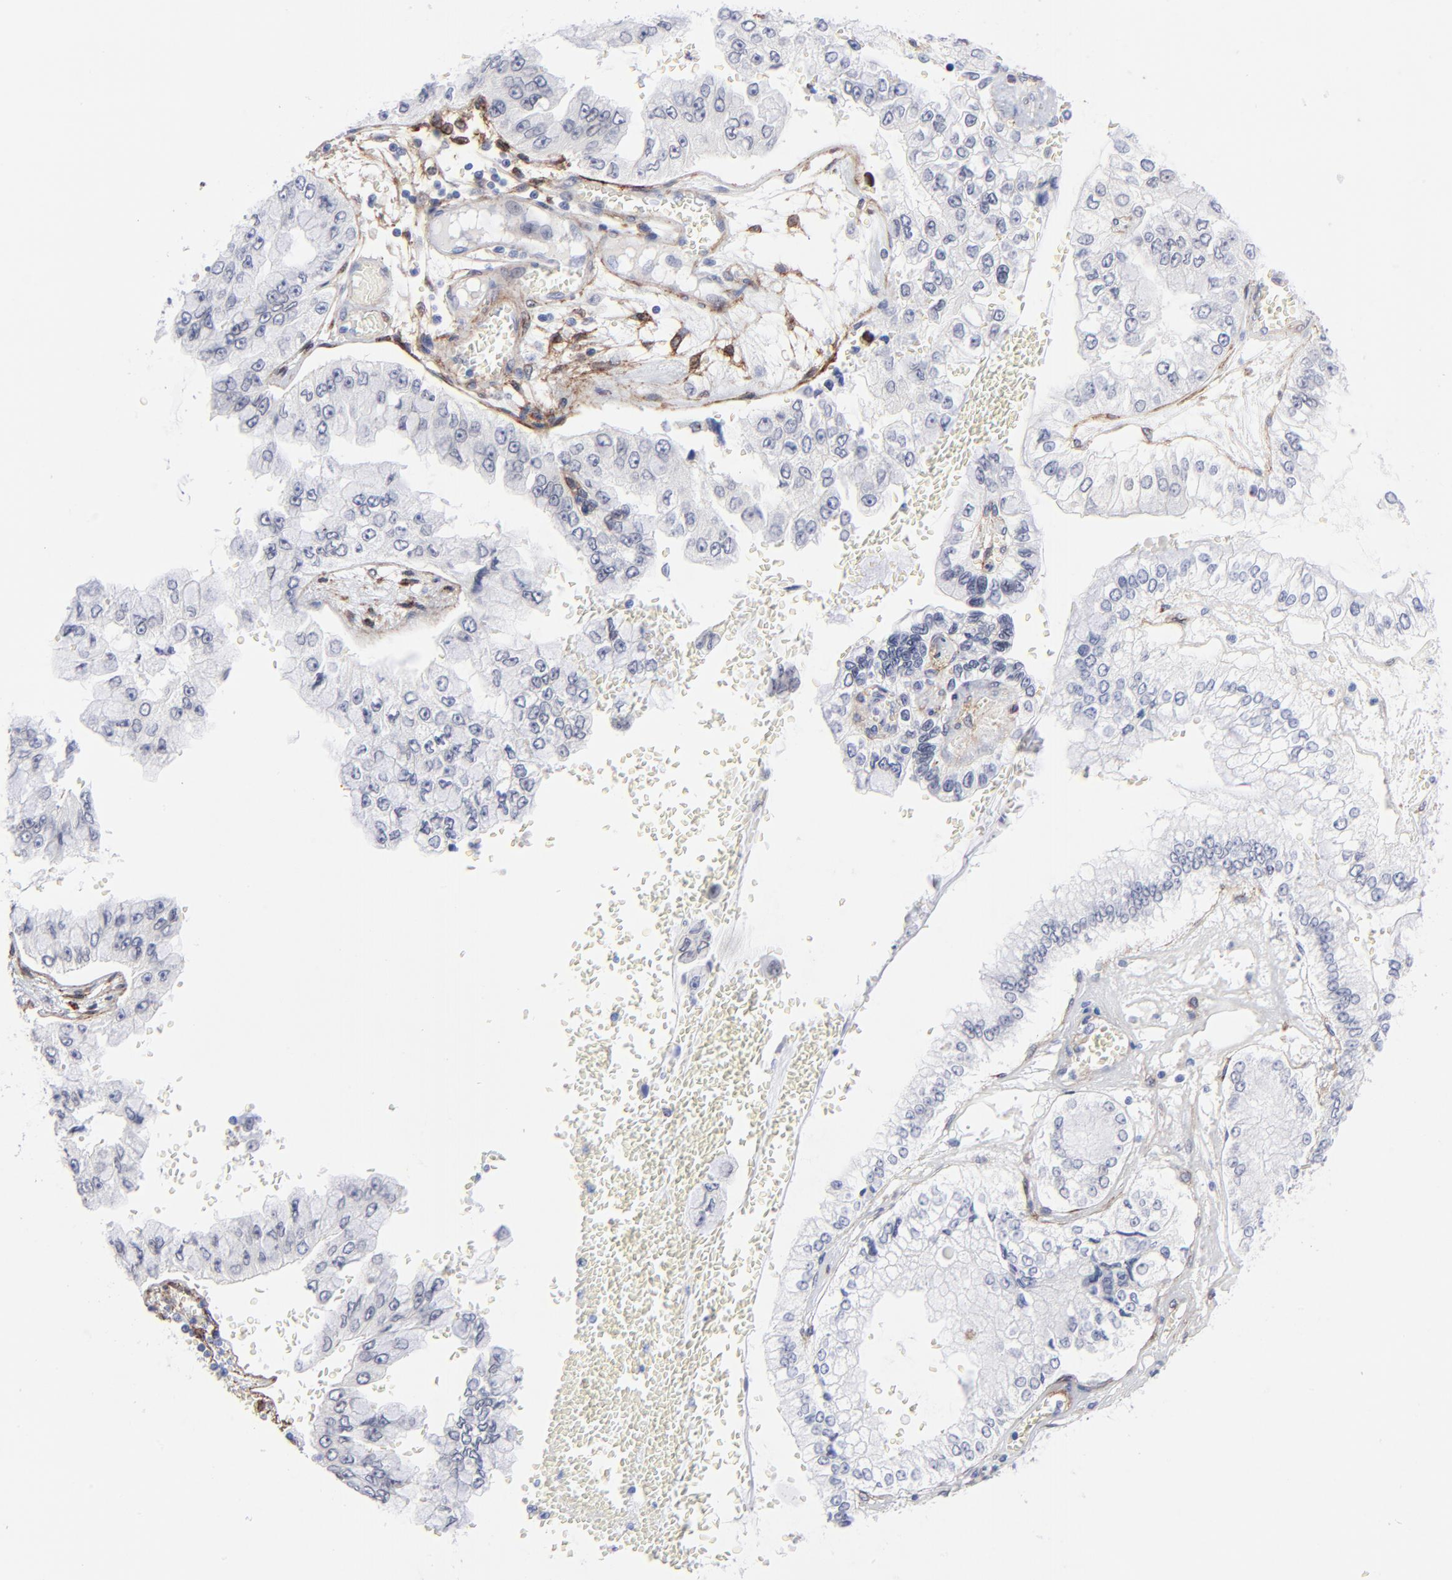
{"staining": {"intensity": "negative", "quantity": "none", "location": "none"}, "tissue": "liver cancer", "cell_type": "Tumor cells", "image_type": "cancer", "snomed": [{"axis": "morphology", "description": "Cholangiocarcinoma"}, {"axis": "topography", "description": "Liver"}], "caption": "Immunohistochemistry photomicrograph of neoplastic tissue: human liver cholangiocarcinoma stained with DAB (3,3'-diaminobenzidine) reveals no significant protein positivity in tumor cells.", "gene": "PDGFRB", "patient": {"sex": "female", "age": 79}}